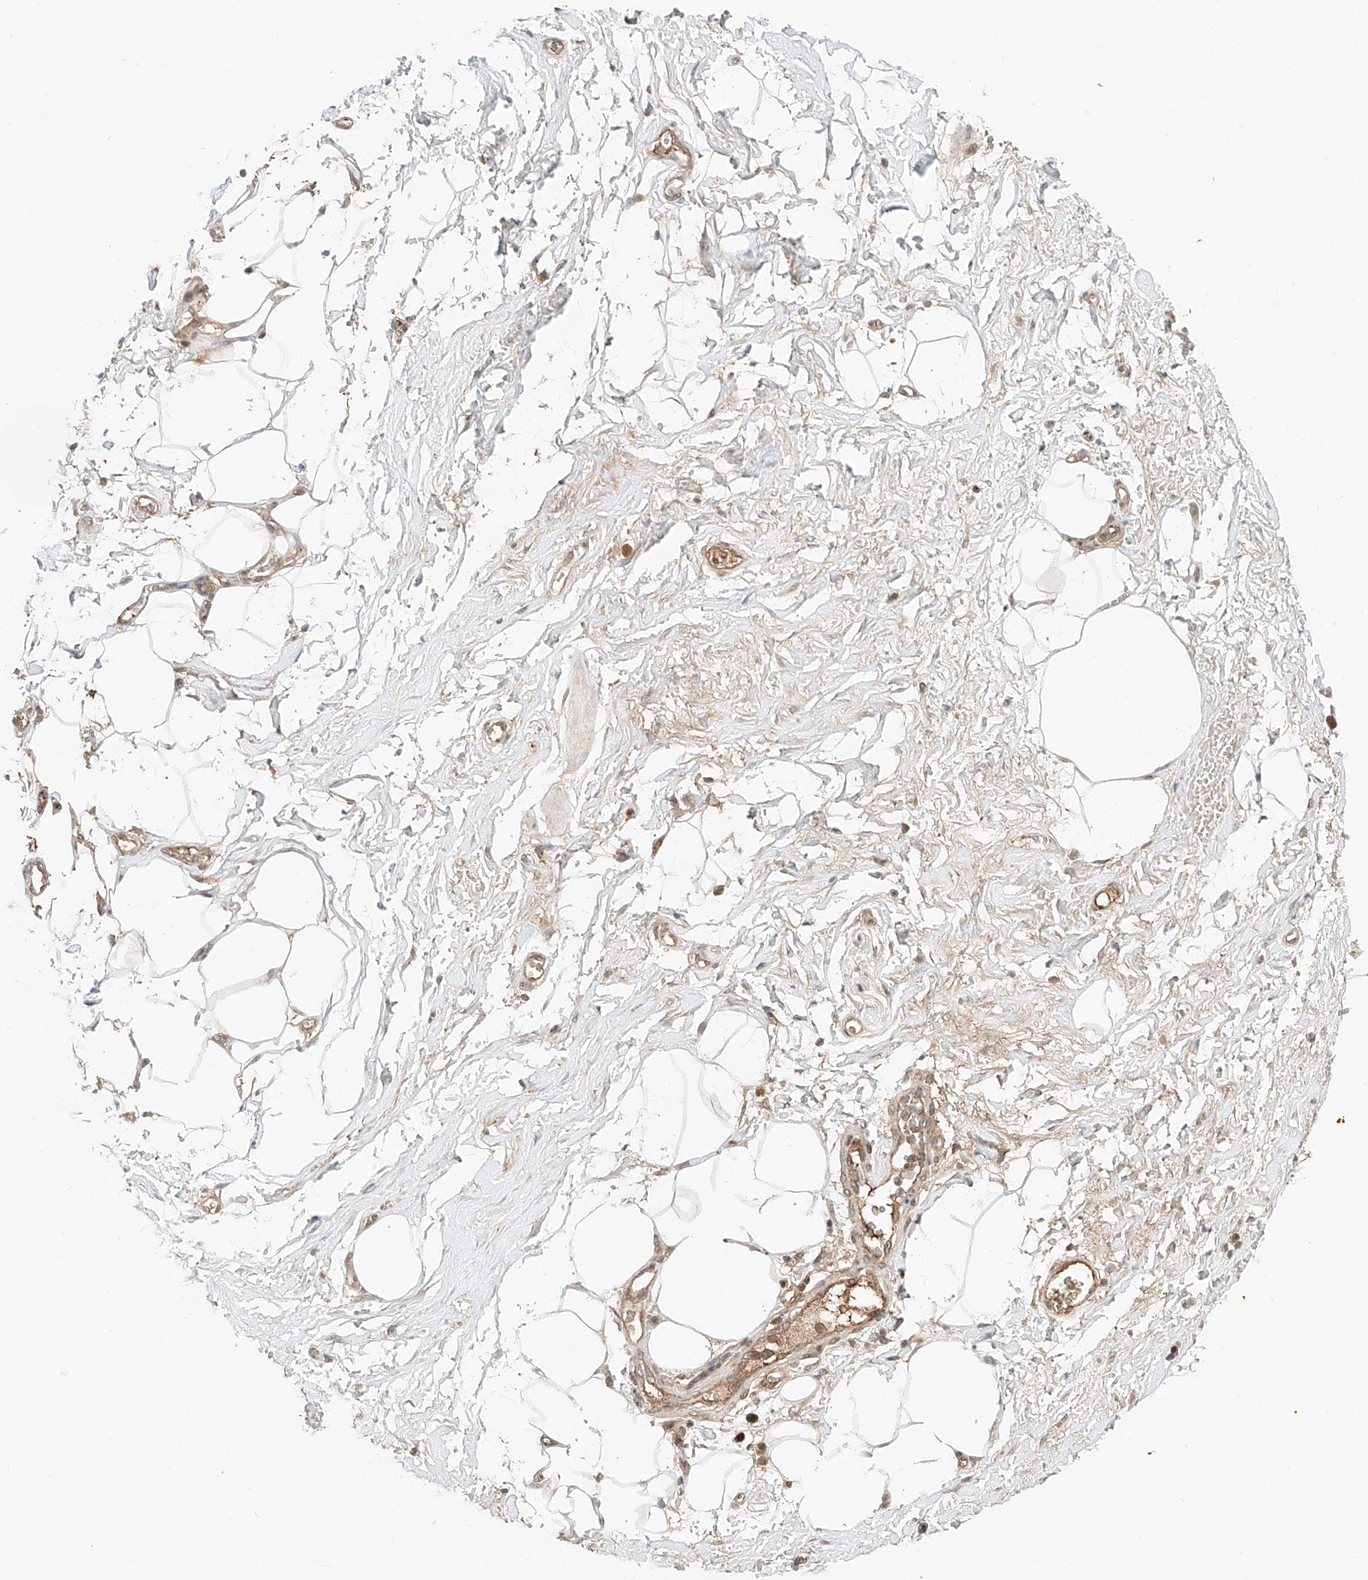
{"staining": {"intensity": "weak", "quantity": "25%-75%", "location": "cytoplasmic/membranous"}, "tissue": "adipose tissue", "cell_type": "Adipocytes", "image_type": "normal", "snomed": [{"axis": "morphology", "description": "Normal tissue, NOS"}, {"axis": "morphology", "description": "Adenocarcinoma, NOS"}, {"axis": "topography", "description": "Pancreas"}, {"axis": "topography", "description": "Peripheral nerve tissue"}], "caption": "Adipocytes display low levels of weak cytoplasmic/membranous positivity in approximately 25%-75% of cells in benign human adipose tissue.", "gene": "PGGT1B", "patient": {"sex": "male", "age": 59}}